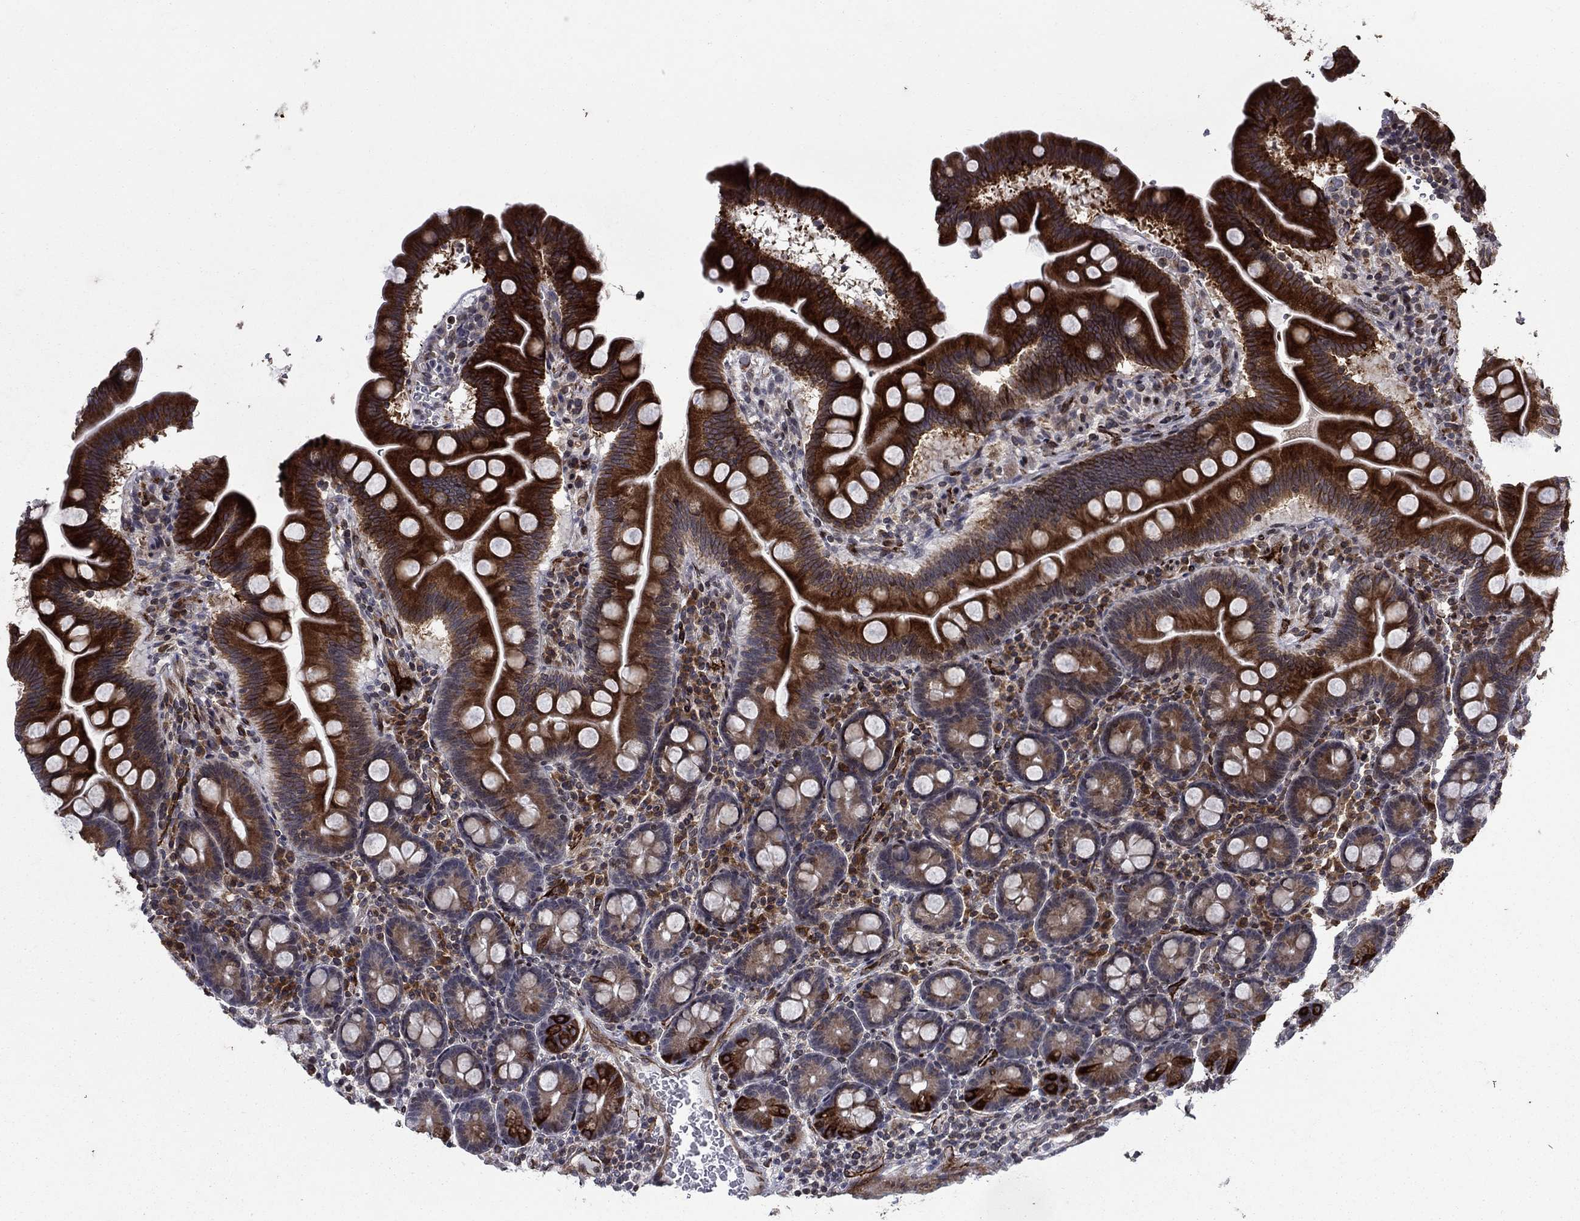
{"staining": {"intensity": "strong", "quantity": "25%-75%", "location": "cytoplasmic/membranous"}, "tissue": "duodenum", "cell_type": "Glandular cells", "image_type": "normal", "snomed": [{"axis": "morphology", "description": "Normal tissue, NOS"}, {"axis": "topography", "description": "Duodenum"}], "caption": "Strong cytoplasmic/membranous protein staining is identified in about 25%-75% of glandular cells in duodenum.", "gene": "DHRS7", "patient": {"sex": "male", "age": 59}}